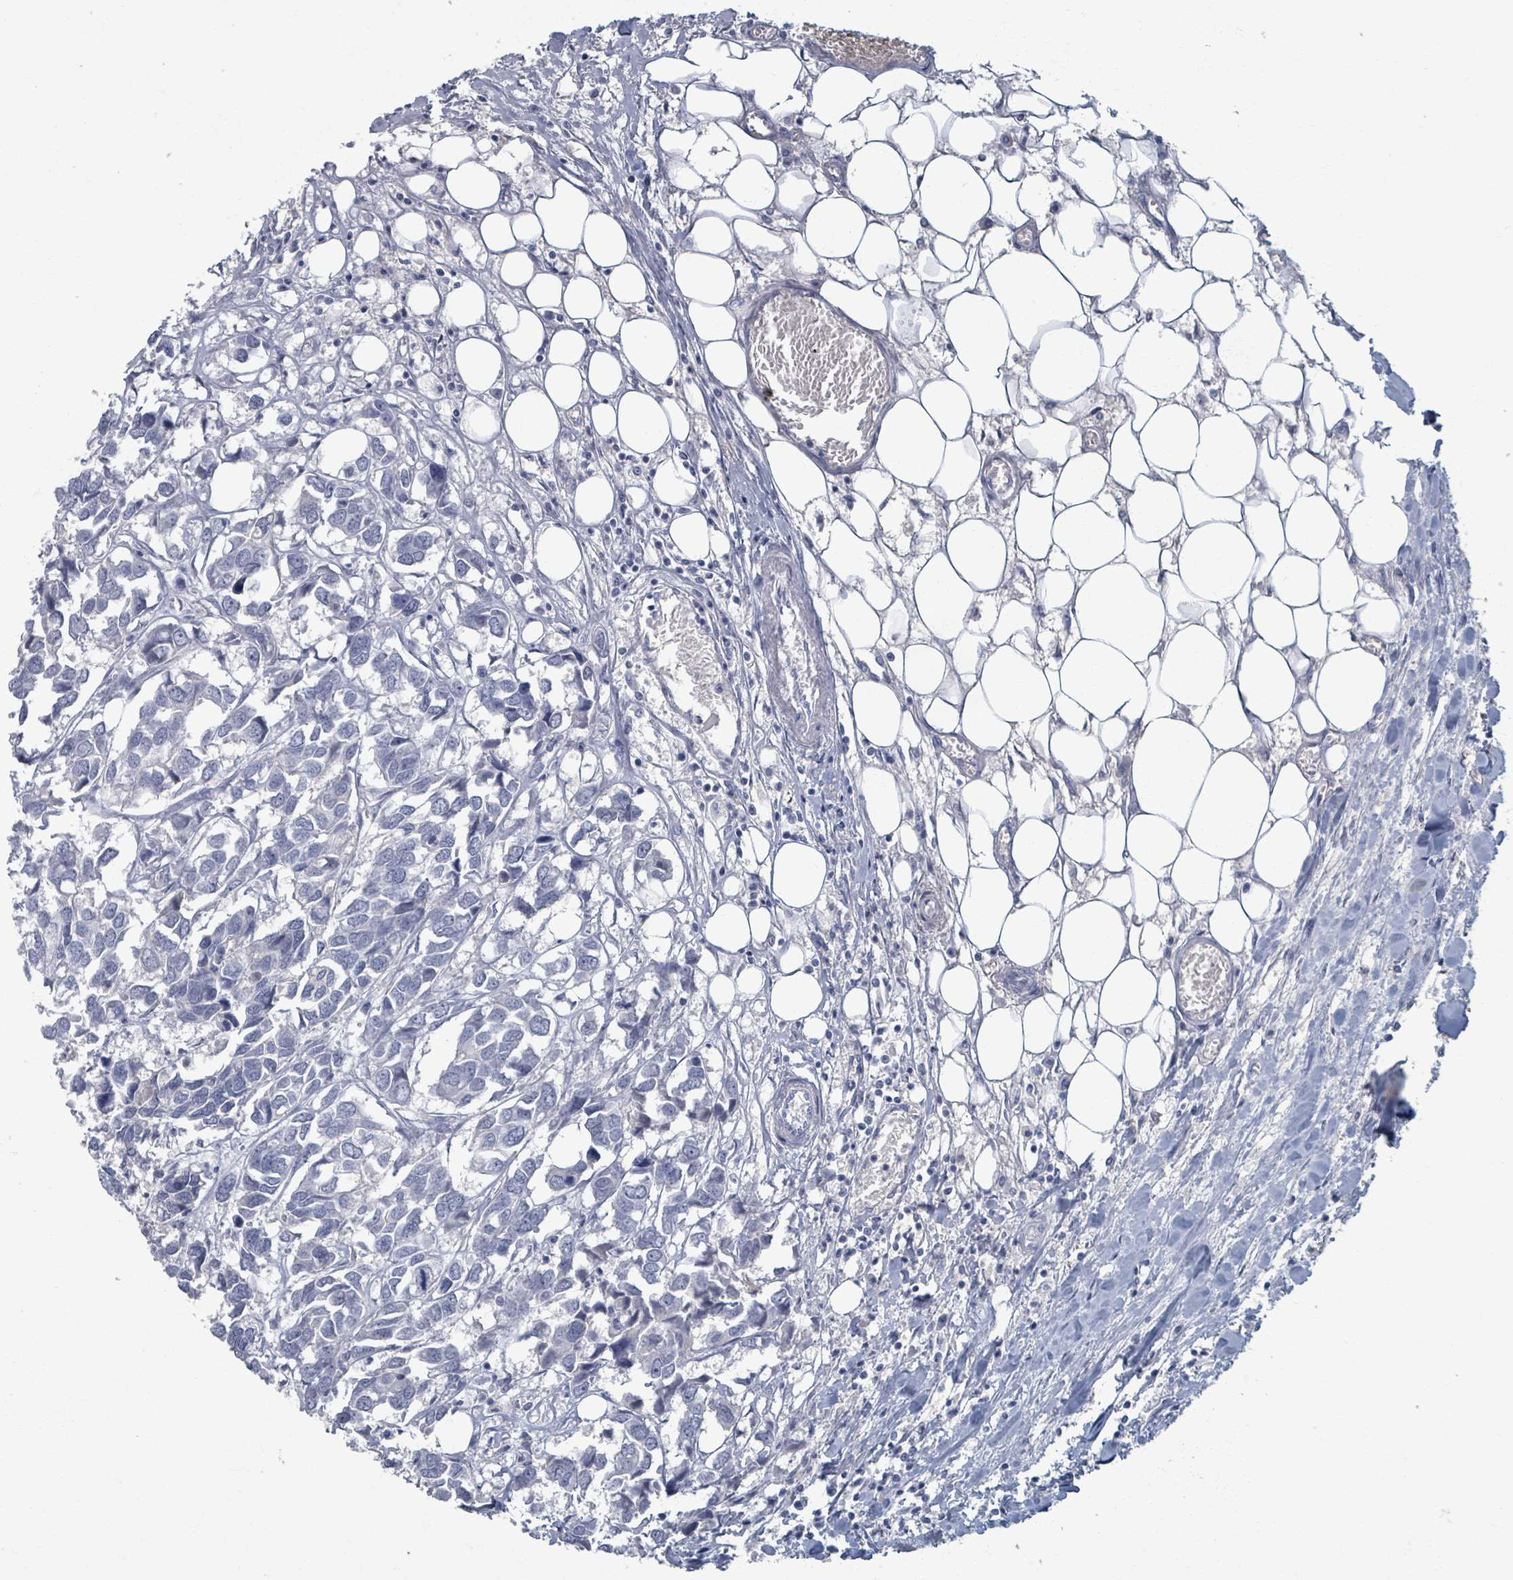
{"staining": {"intensity": "negative", "quantity": "none", "location": "none"}, "tissue": "breast cancer", "cell_type": "Tumor cells", "image_type": "cancer", "snomed": [{"axis": "morphology", "description": "Duct carcinoma"}, {"axis": "topography", "description": "Breast"}], "caption": "Tumor cells show no significant protein expression in breast cancer.", "gene": "TAS2R1", "patient": {"sex": "female", "age": 83}}